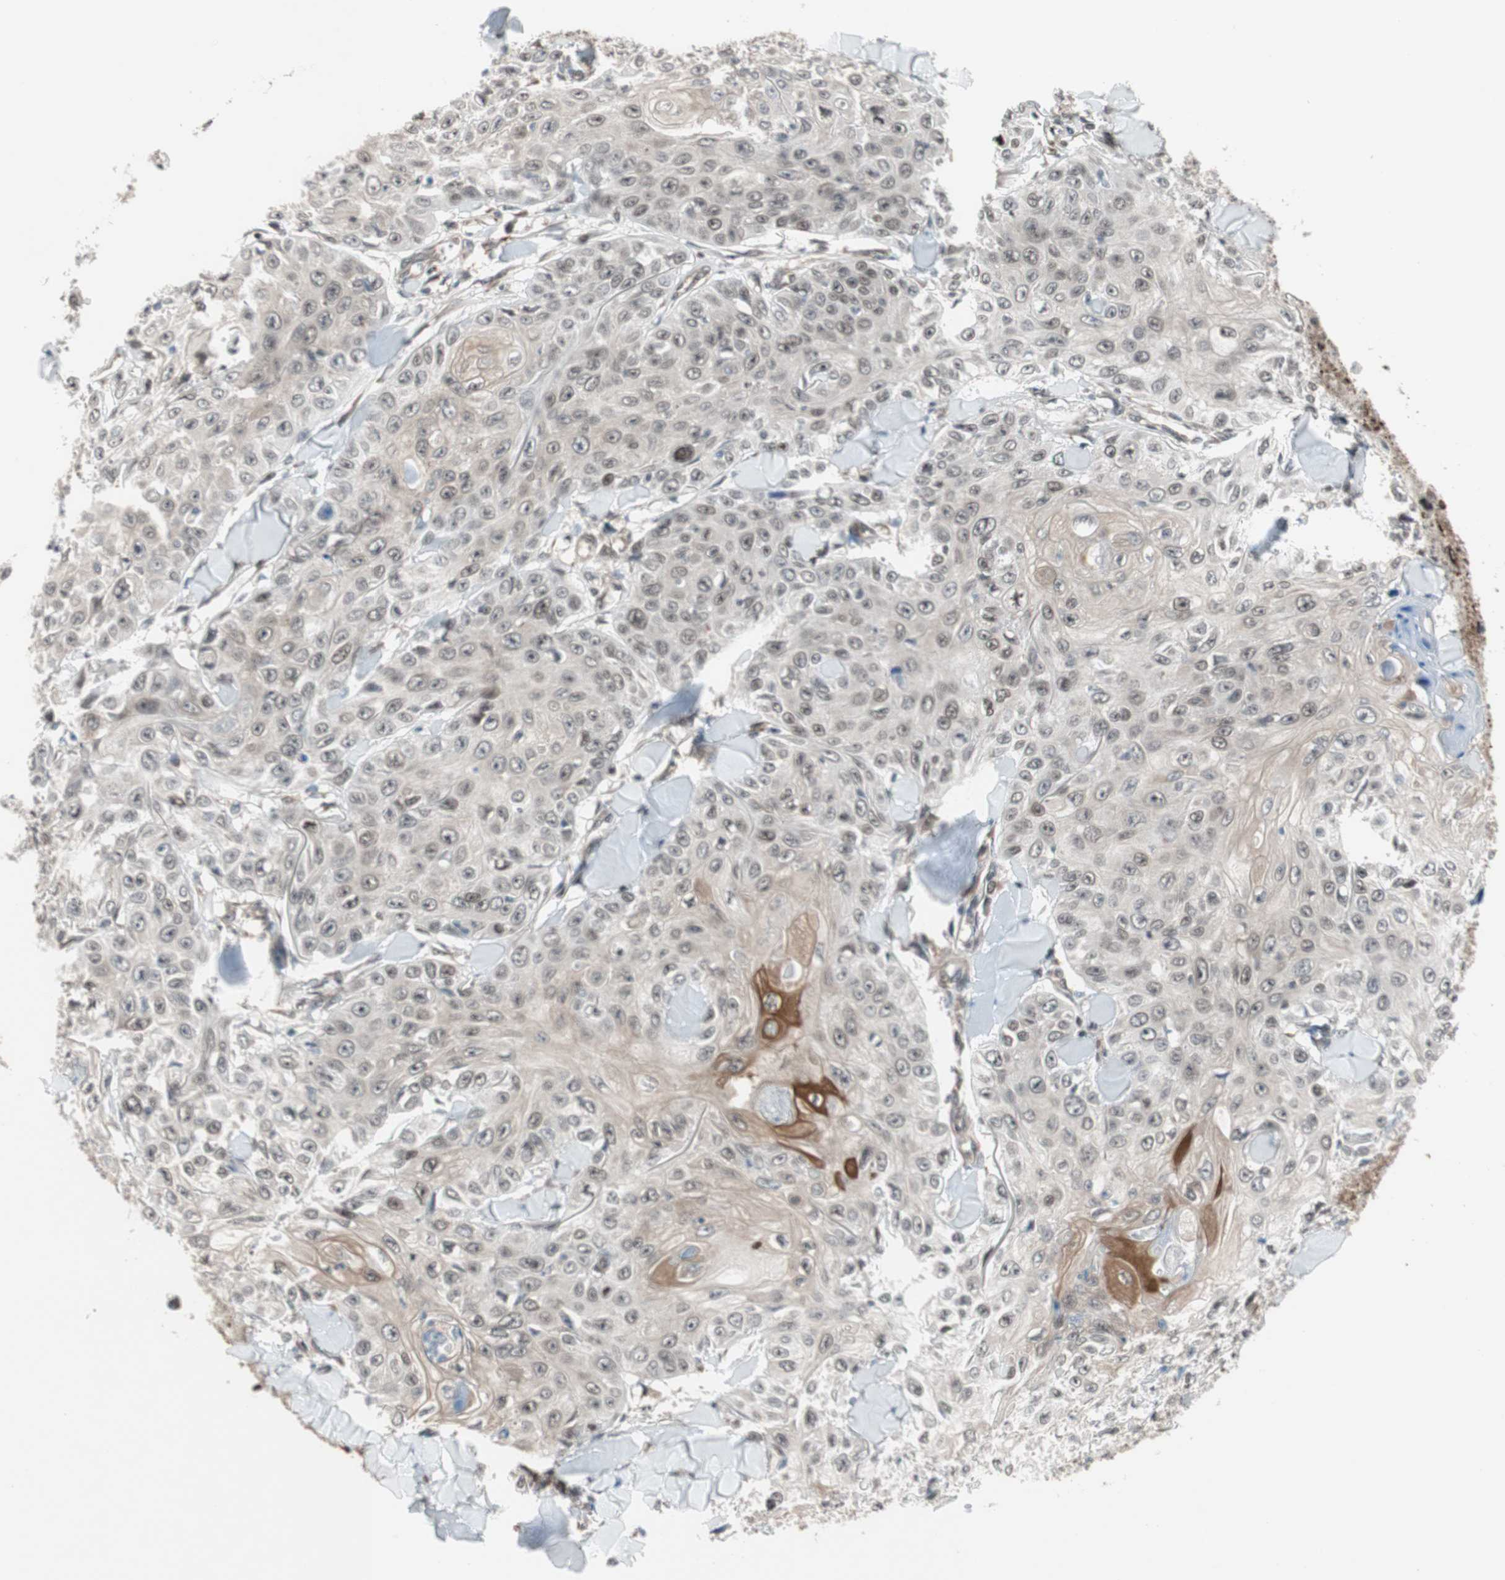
{"staining": {"intensity": "weak", "quantity": "<25%", "location": "cytoplasmic/membranous"}, "tissue": "skin cancer", "cell_type": "Tumor cells", "image_type": "cancer", "snomed": [{"axis": "morphology", "description": "Squamous cell carcinoma, NOS"}, {"axis": "topography", "description": "Skin"}], "caption": "This is an IHC micrograph of human skin squamous cell carcinoma. There is no expression in tumor cells.", "gene": "ZNF512B", "patient": {"sex": "male", "age": 86}}